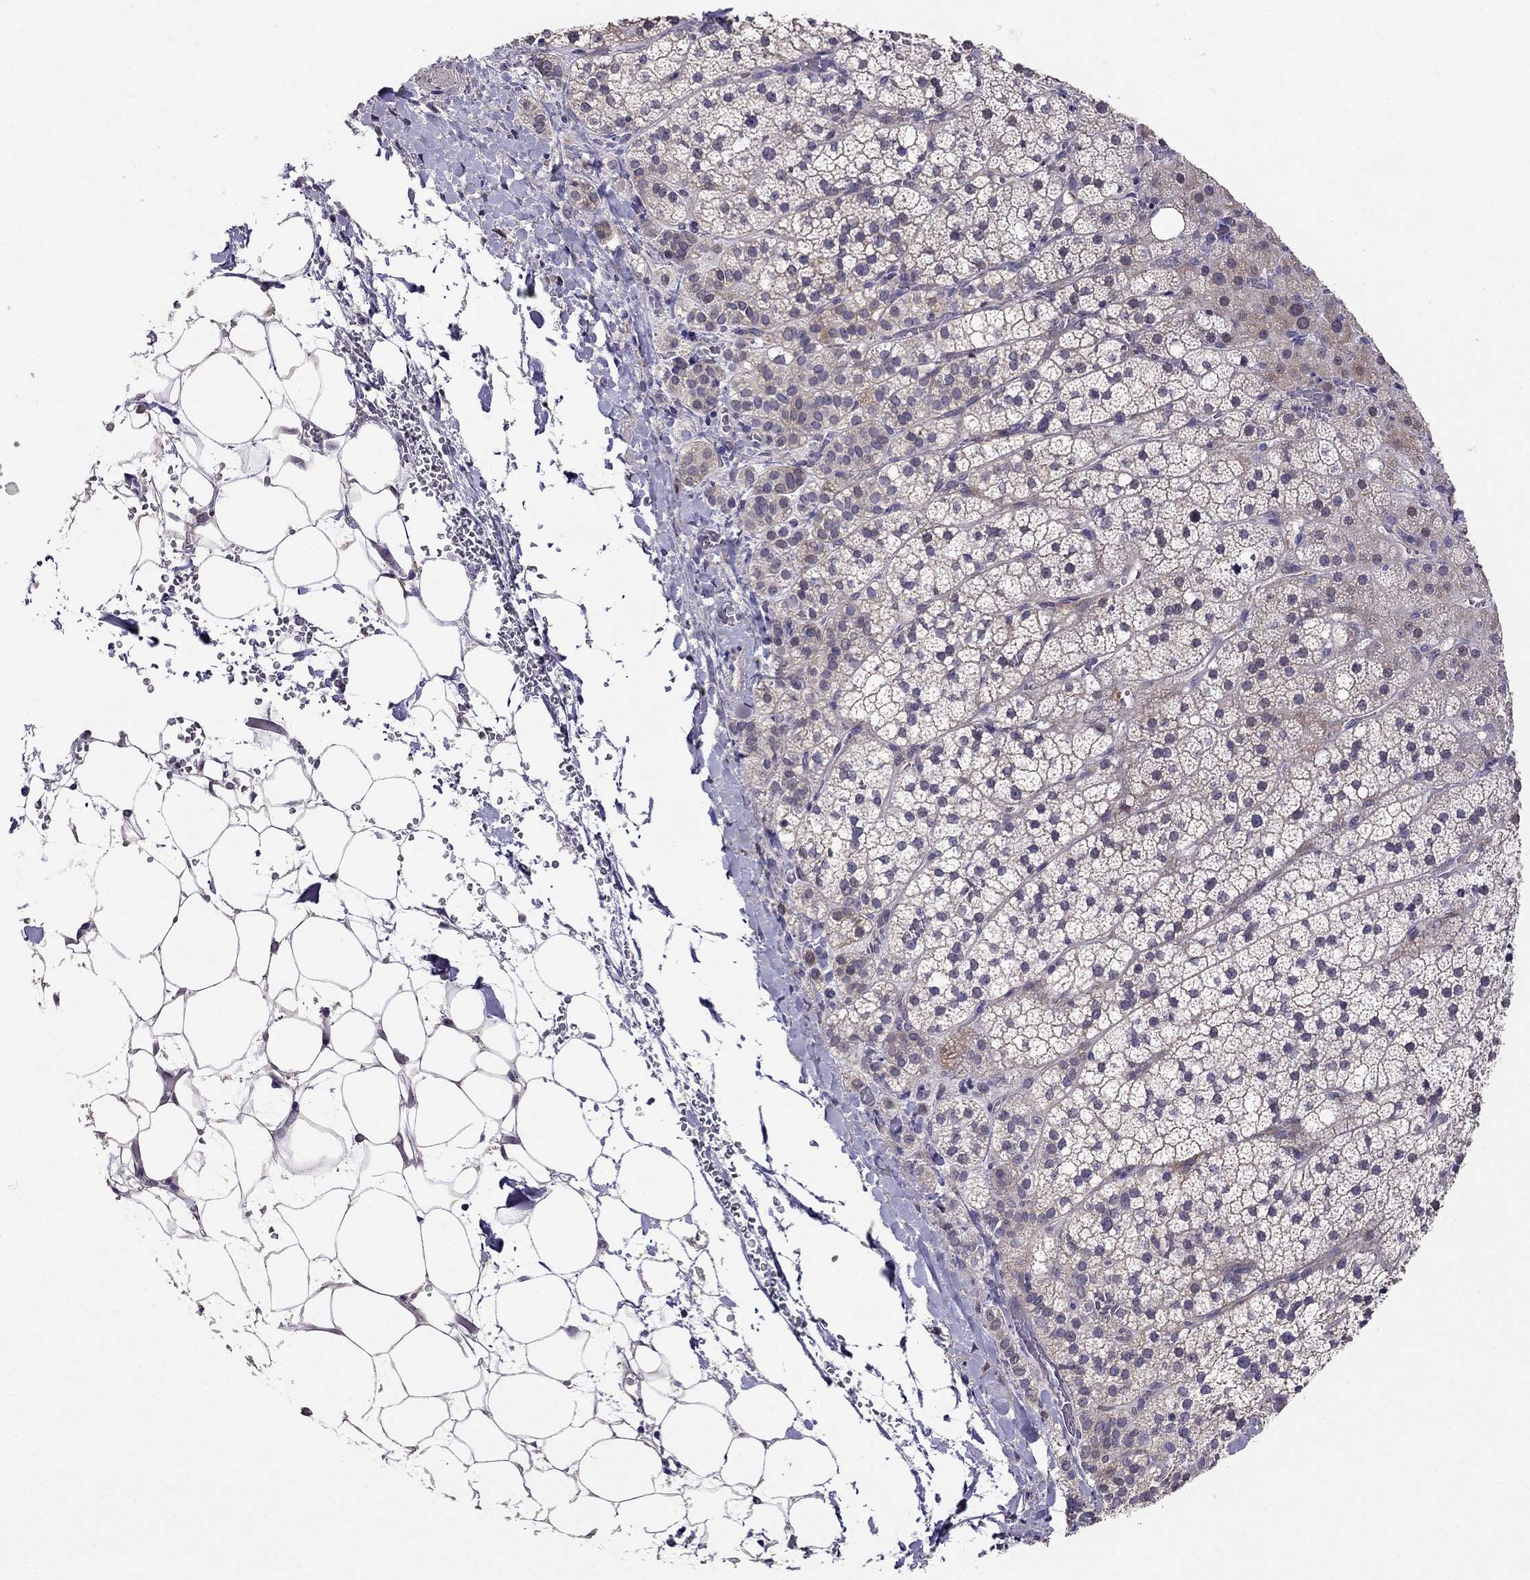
{"staining": {"intensity": "moderate", "quantity": "<25%", "location": "cytoplasmic/membranous"}, "tissue": "adrenal gland", "cell_type": "Glandular cells", "image_type": "normal", "snomed": [{"axis": "morphology", "description": "Normal tissue, NOS"}, {"axis": "topography", "description": "Adrenal gland"}], "caption": "DAB immunohistochemical staining of unremarkable adrenal gland demonstrates moderate cytoplasmic/membranous protein staining in approximately <25% of glandular cells. (brown staining indicates protein expression, while blue staining denotes nuclei).", "gene": "MAGEB4", "patient": {"sex": "male", "age": 53}}